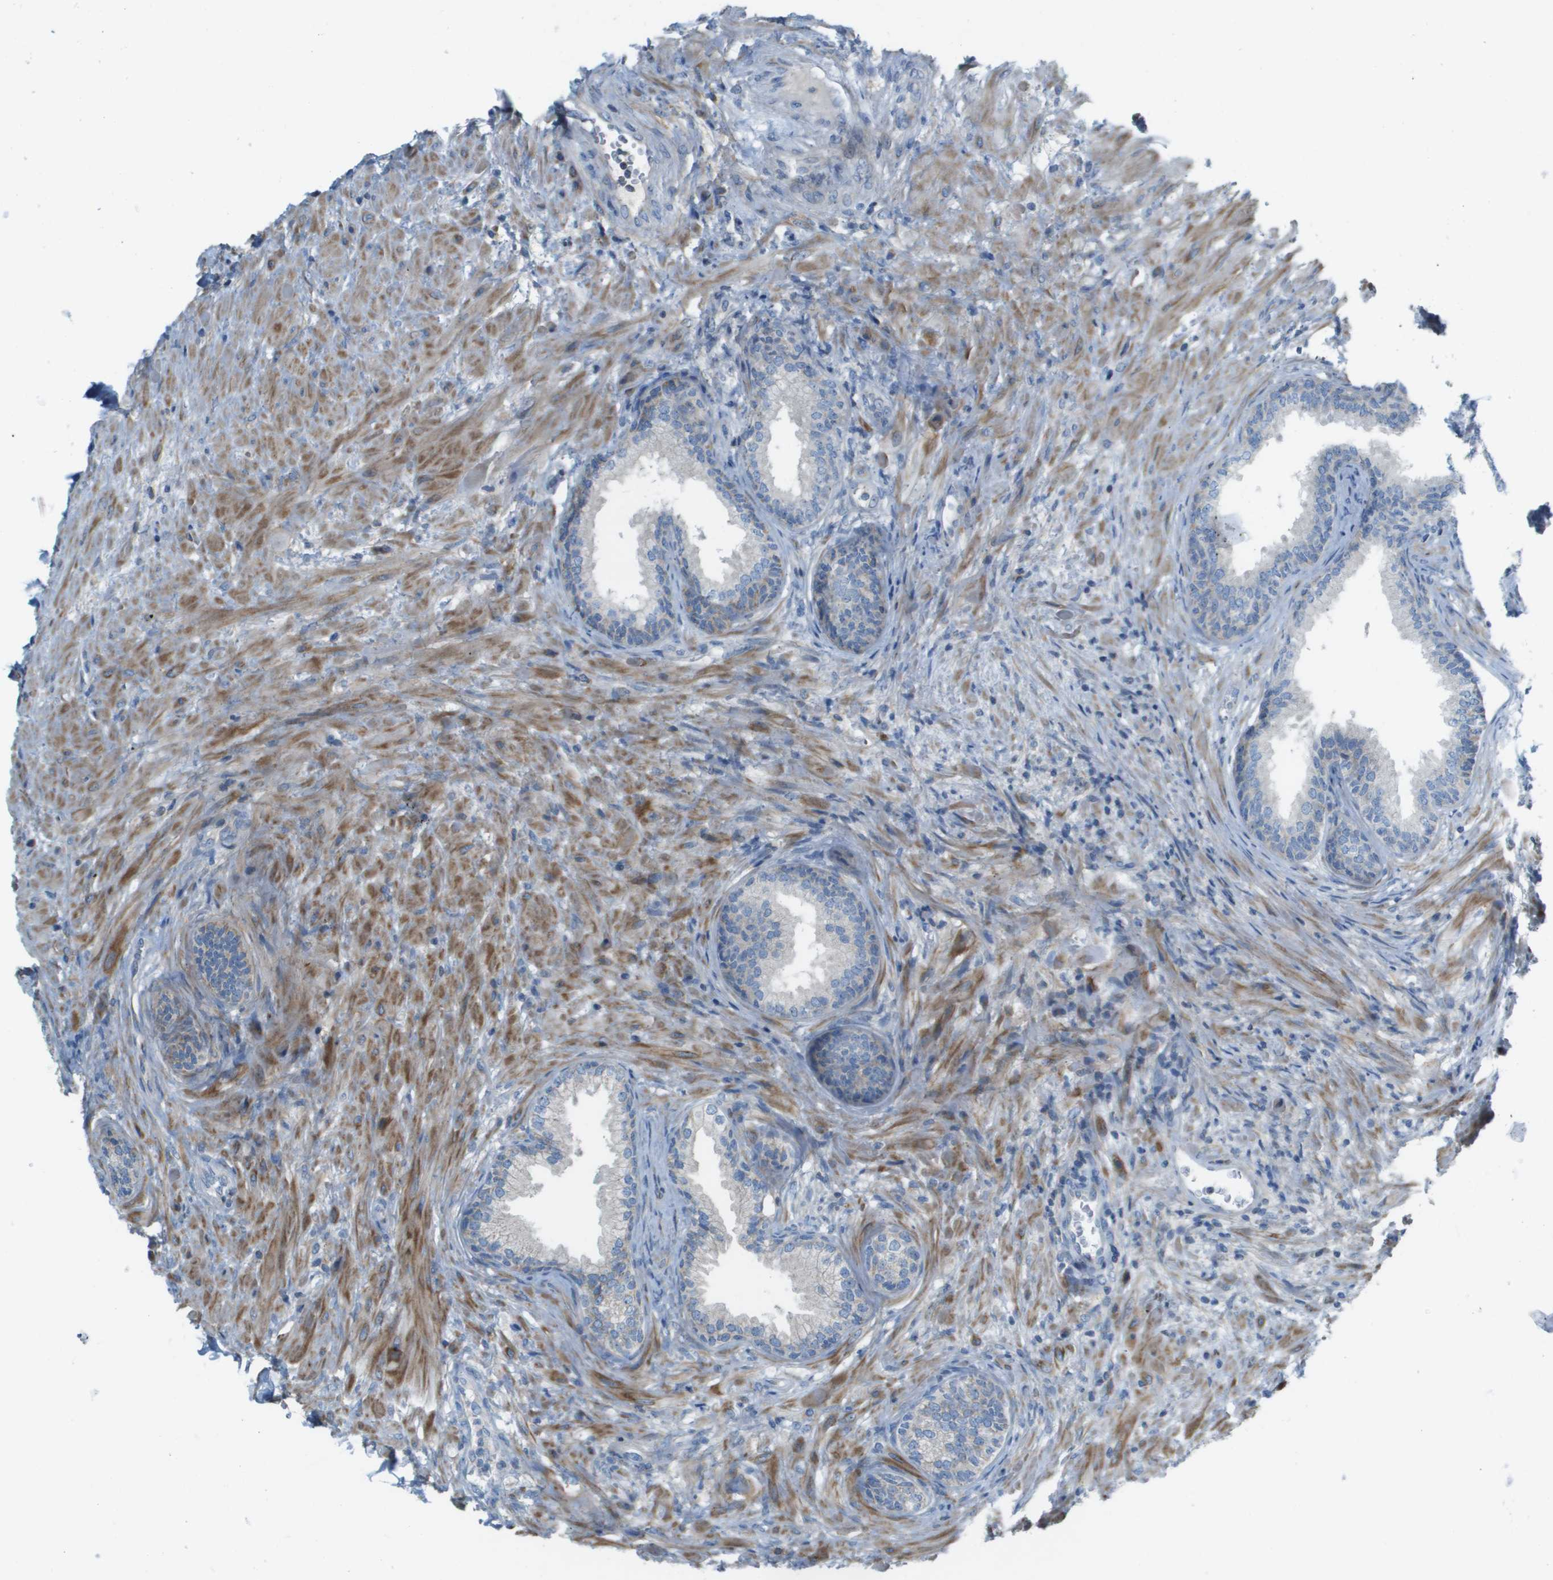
{"staining": {"intensity": "negative", "quantity": "none", "location": "none"}, "tissue": "prostate", "cell_type": "Glandular cells", "image_type": "normal", "snomed": [{"axis": "morphology", "description": "Normal tissue, NOS"}, {"axis": "topography", "description": "Prostate"}], "caption": "IHC photomicrograph of unremarkable prostate: human prostate stained with DAB (3,3'-diaminobenzidine) reveals no significant protein staining in glandular cells. (Immunohistochemistry, brightfield microscopy, high magnification).", "gene": "GALNT6", "patient": {"sex": "male", "age": 76}}